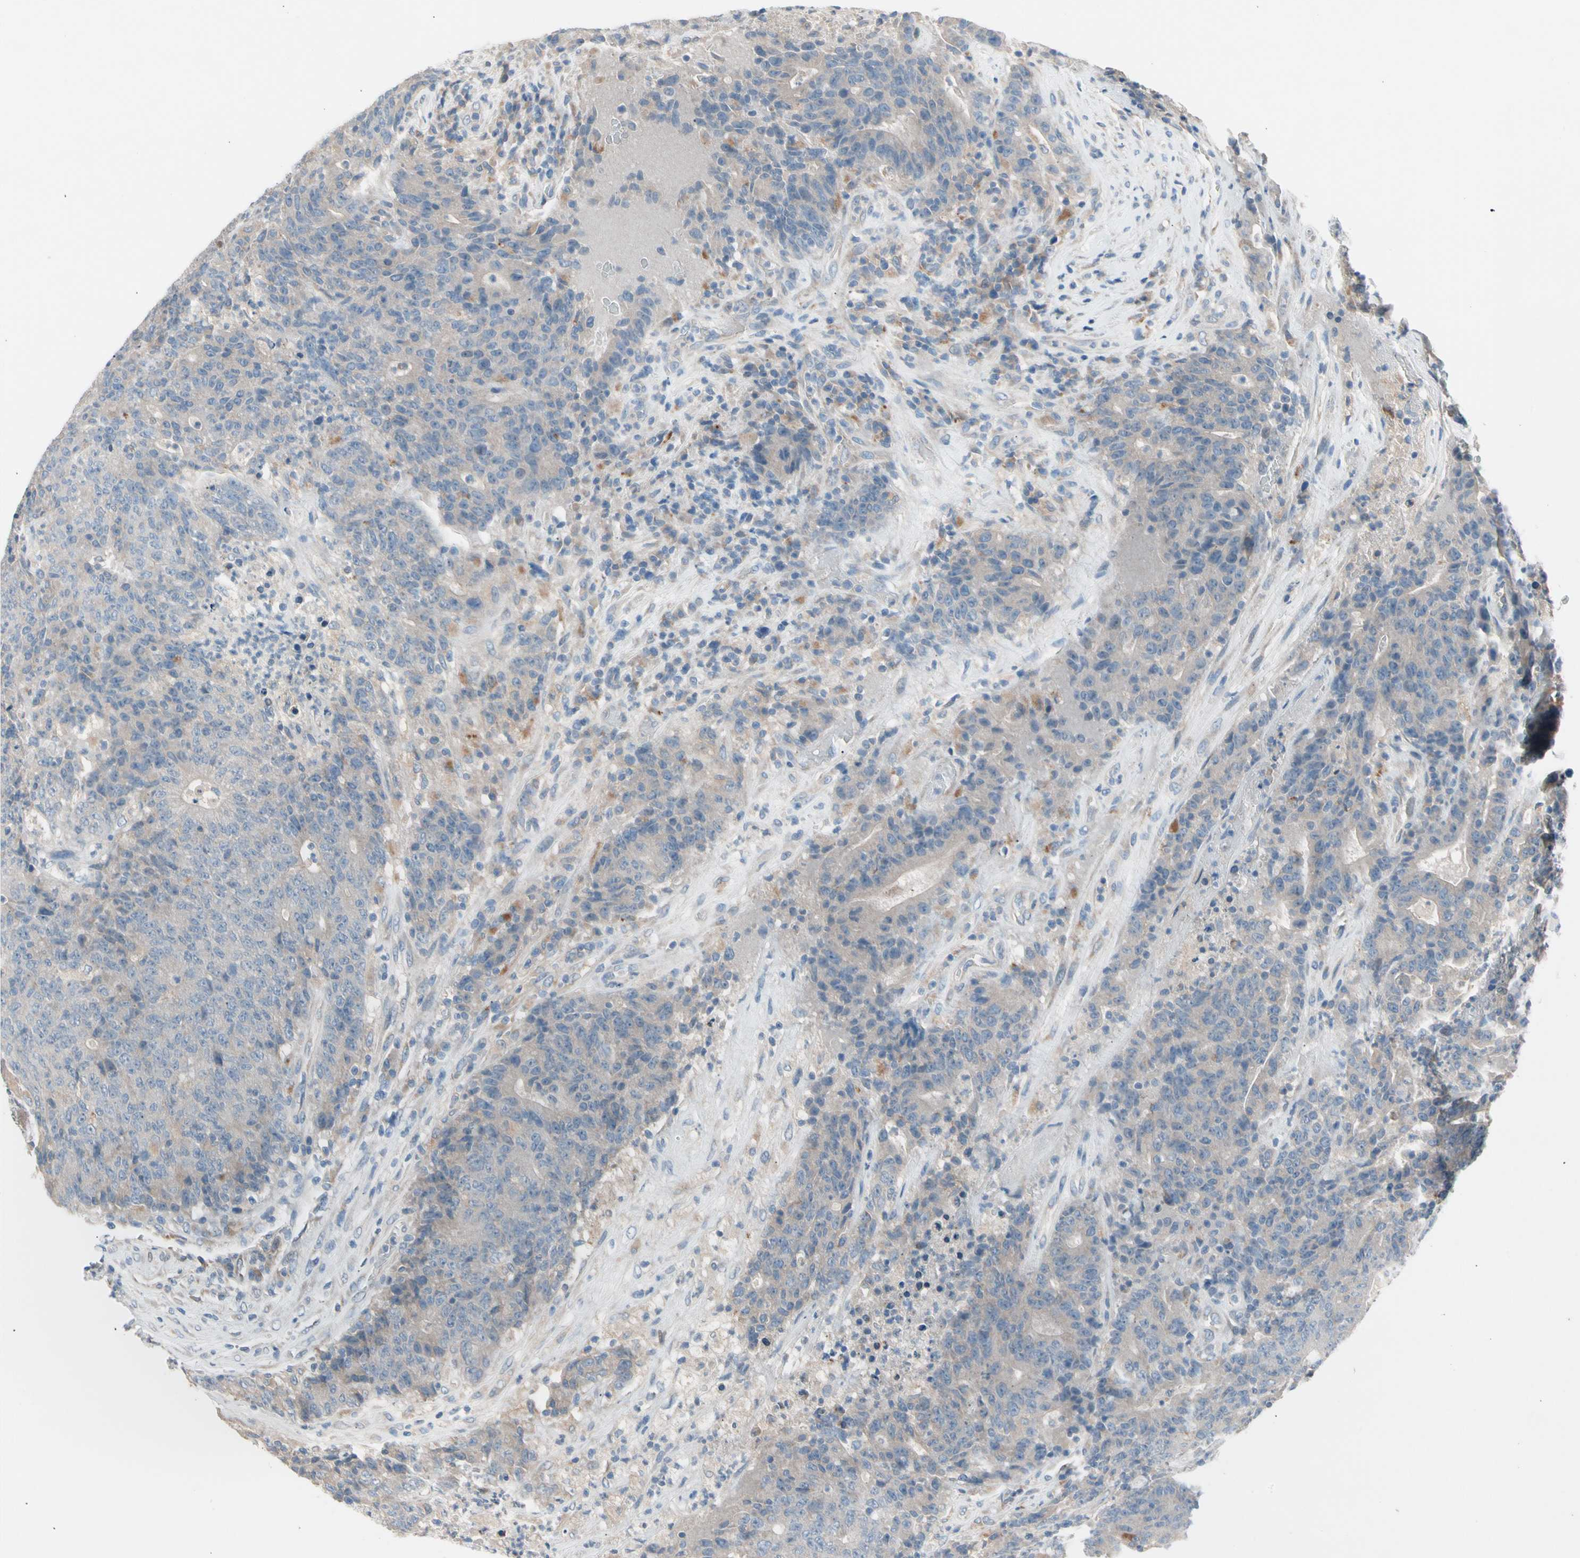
{"staining": {"intensity": "weak", "quantity": "25%-75%", "location": "cytoplasmic/membranous"}, "tissue": "colorectal cancer", "cell_type": "Tumor cells", "image_type": "cancer", "snomed": [{"axis": "morphology", "description": "Normal tissue, NOS"}, {"axis": "morphology", "description": "Adenocarcinoma, NOS"}, {"axis": "topography", "description": "Colon"}], "caption": "Immunohistochemistry (DAB (3,3'-diaminobenzidine)) staining of adenocarcinoma (colorectal) demonstrates weak cytoplasmic/membranous protein staining in approximately 25%-75% of tumor cells.", "gene": "CASQ1", "patient": {"sex": "female", "age": 75}}